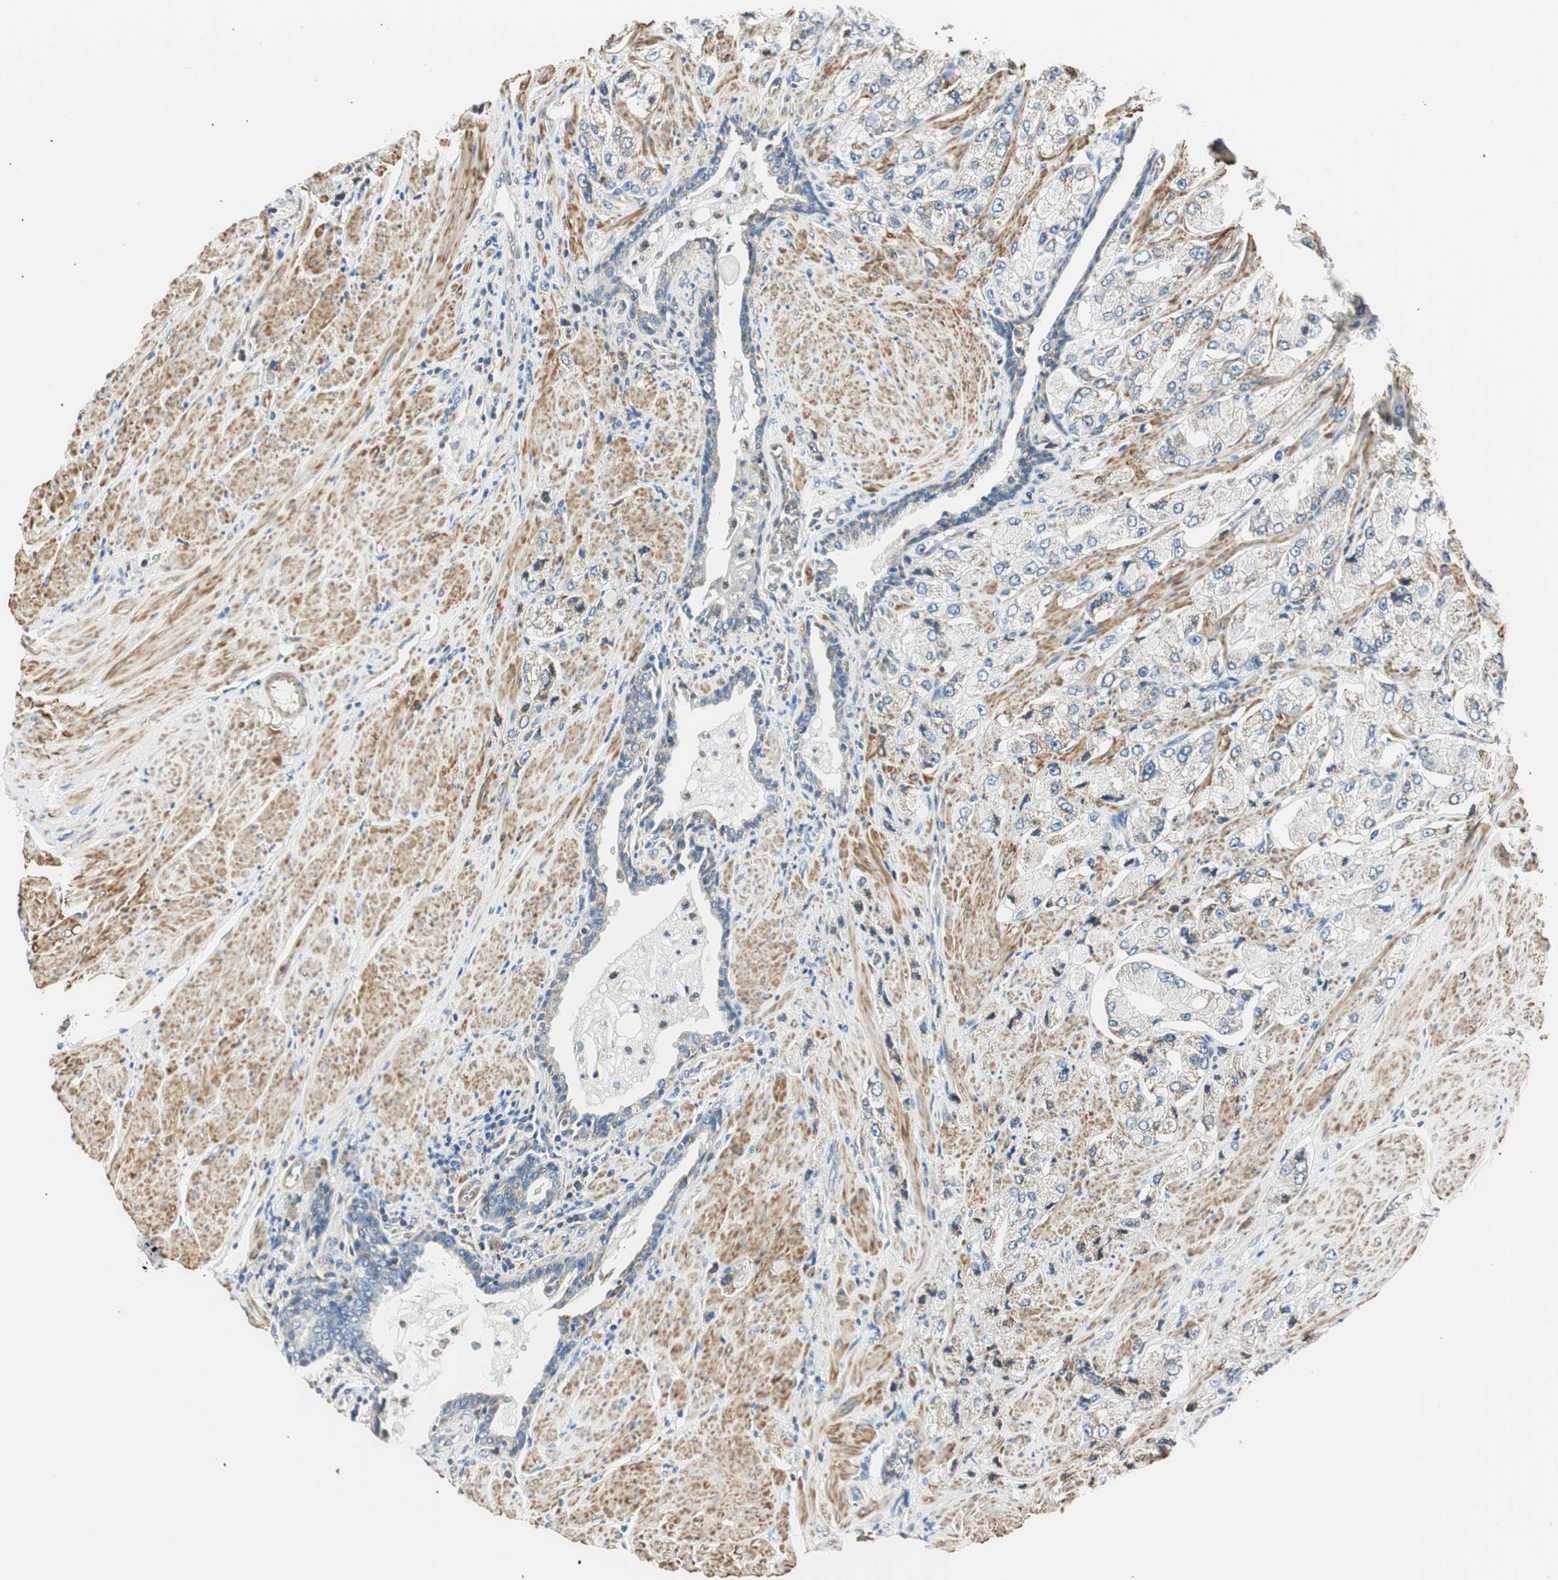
{"staining": {"intensity": "negative", "quantity": "none", "location": "none"}, "tissue": "prostate cancer", "cell_type": "Tumor cells", "image_type": "cancer", "snomed": [{"axis": "morphology", "description": "Adenocarcinoma, High grade"}, {"axis": "topography", "description": "Prostate"}], "caption": "Adenocarcinoma (high-grade) (prostate) stained for a protein using immunohistochemistry (IHC) displays no staining tumor cells.", "gene": "RORB", "patient": {"sex": "male", "age": 58}}